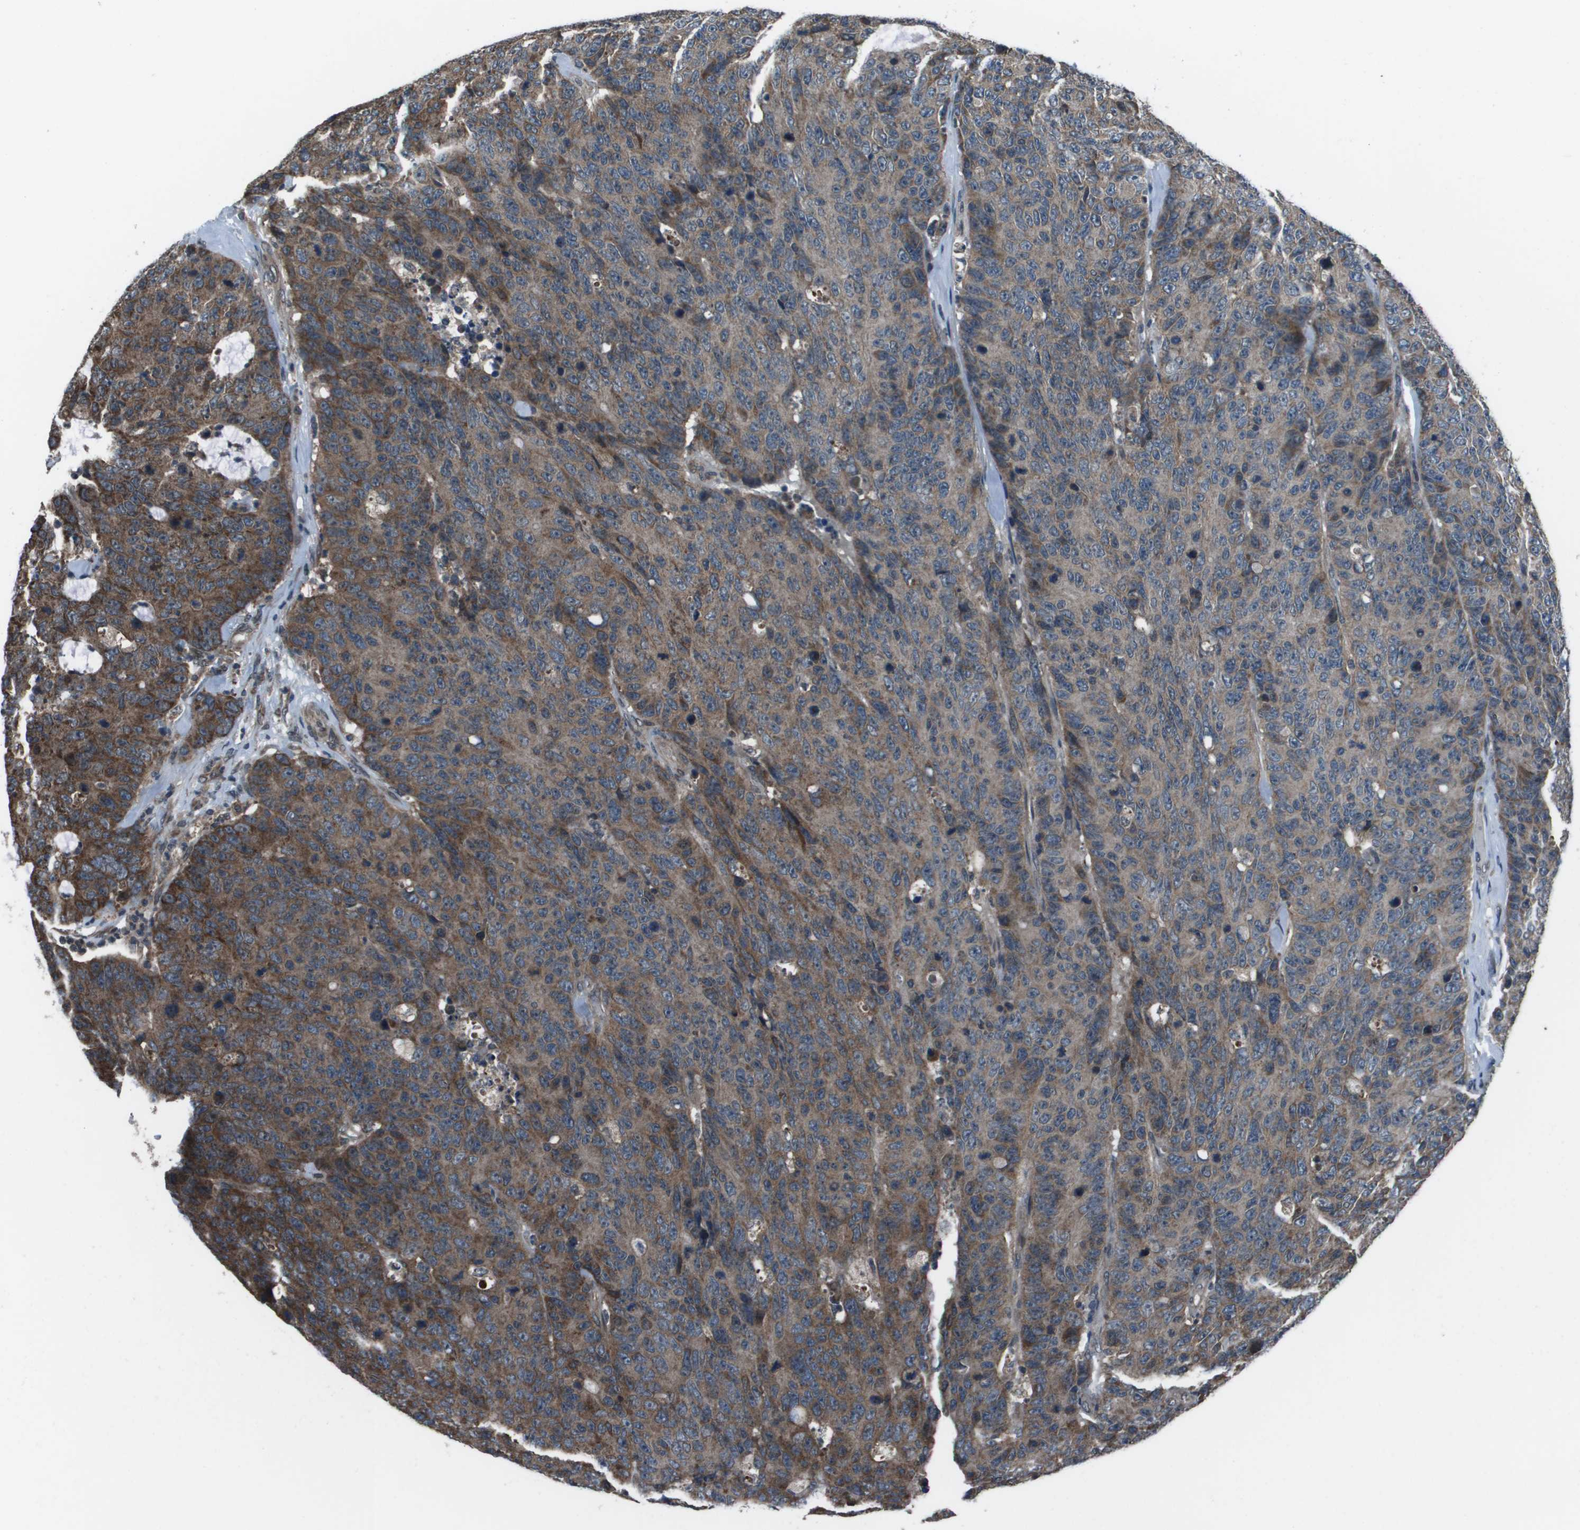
{"staining": {"intensity": "moderate", "quantity": ">75%", "location": "cytoplasmic/membranous"}, "tissue": "colorectal cancer", "cell_type": "Tumor cells", "image_type": "cancer", "snomed": [{"axis": "morphology", "description": "Adenocarcinoma, NOS"}, {"axis": "topography", "description": "Colon"}], "caption": "Immunohistochemistry (IHC) histopathology image of adenocarcinoma (colorectal) stained for a protein (brown), which demonstrates medium levels of moderate cytoplasmic/membranous expression in approximately >75% of tumor cells.", "gene": "PPFIA1", "patient": {"sex": "female", "age": 86}}